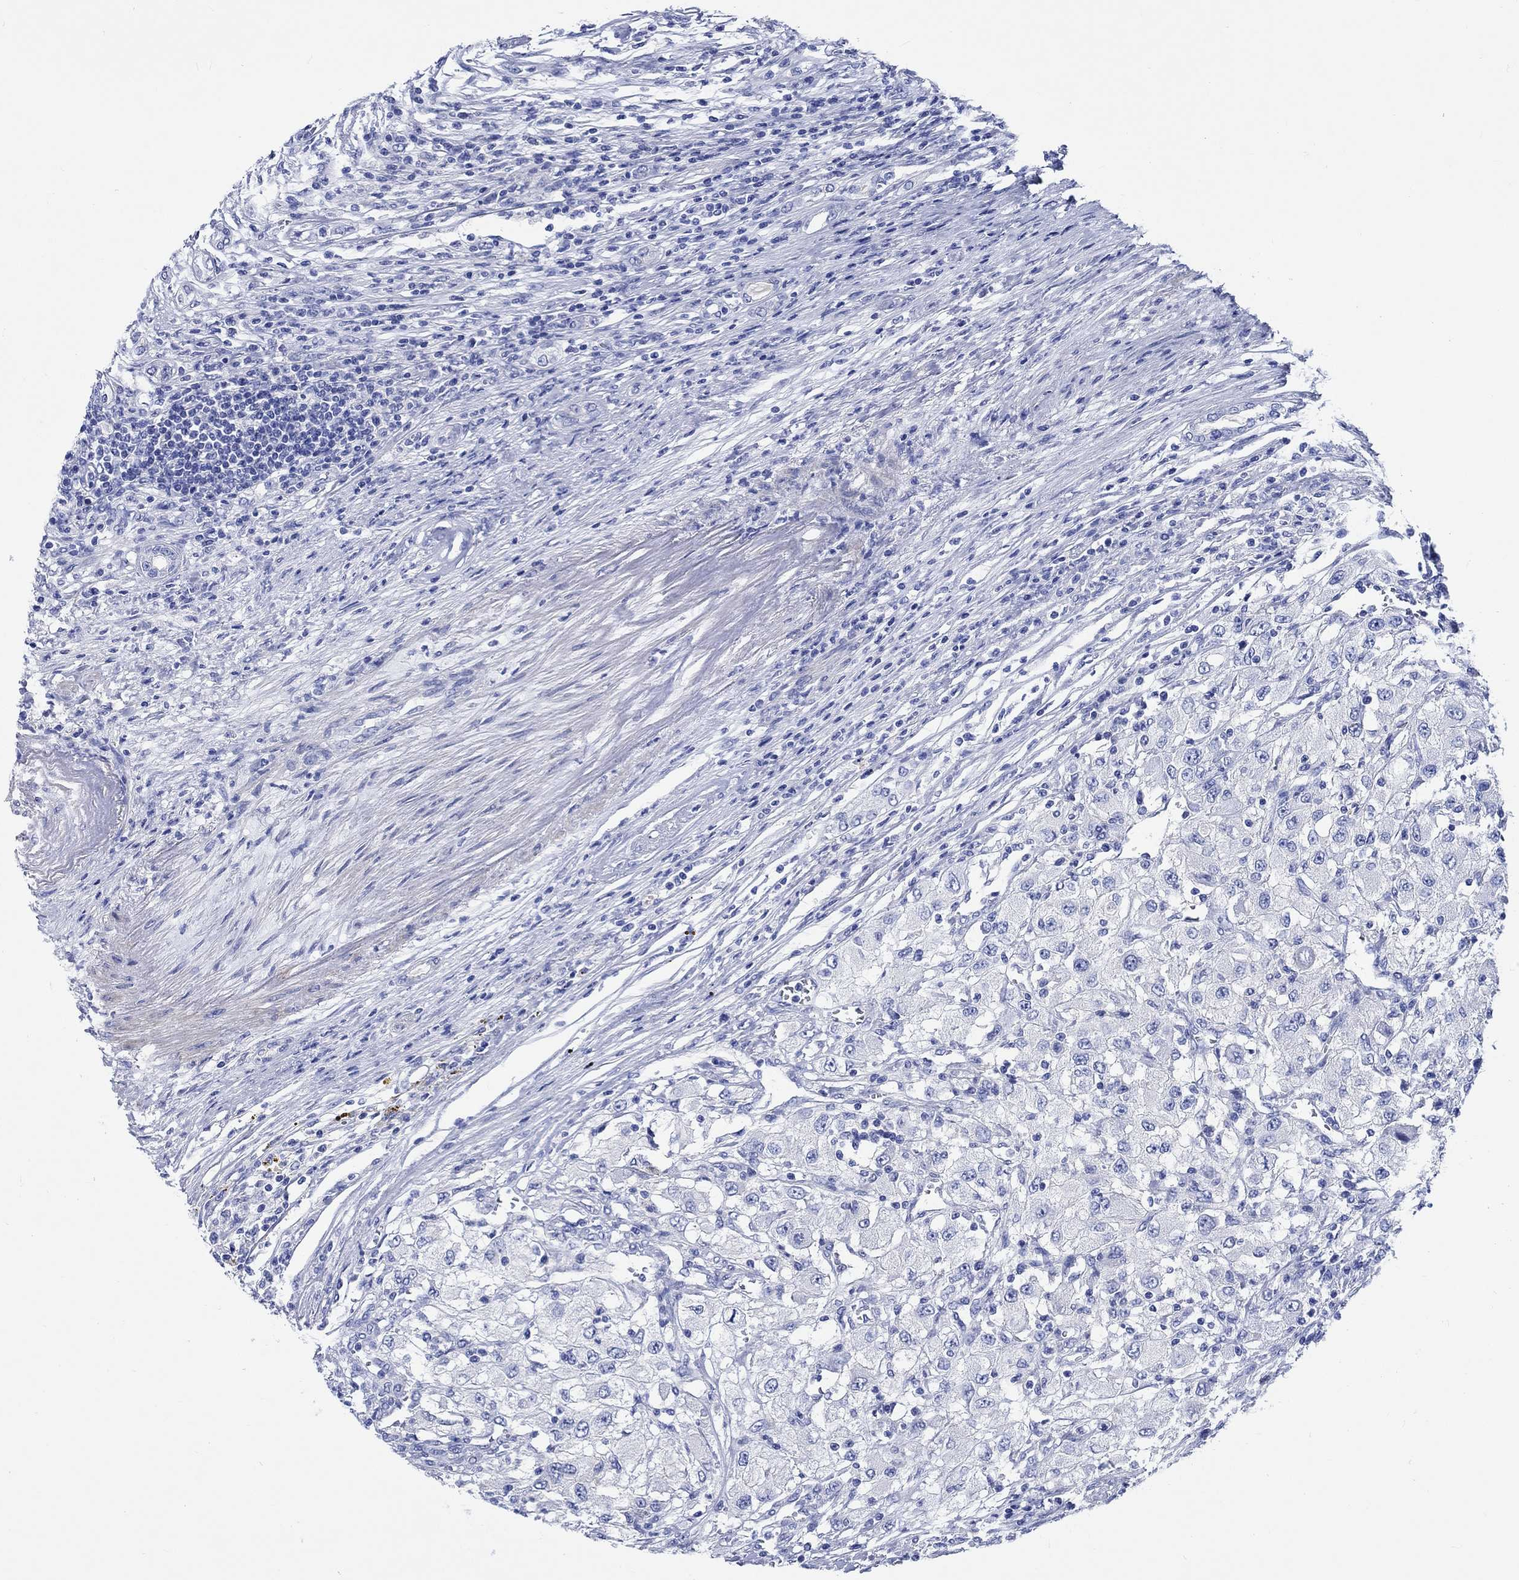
{"staining": {"intensity": "negative", "quantity": "none", "location": "none"}, "tissue": "renal cancer", "cell_type": "Tumor cells", "image_type": "cancer", "snomed": [{"axis": "morphology", "description": "Adenocarcinoma, NOS"}, {"axis": "topography", "description": "Kidney"}], "caption": "DAB immunohistochemical staining of renal adenocarcinoma shows no significant positivity in tumor cells.", "gene": "SHISA4", "patient": {"sex": "female", "age": 67}}